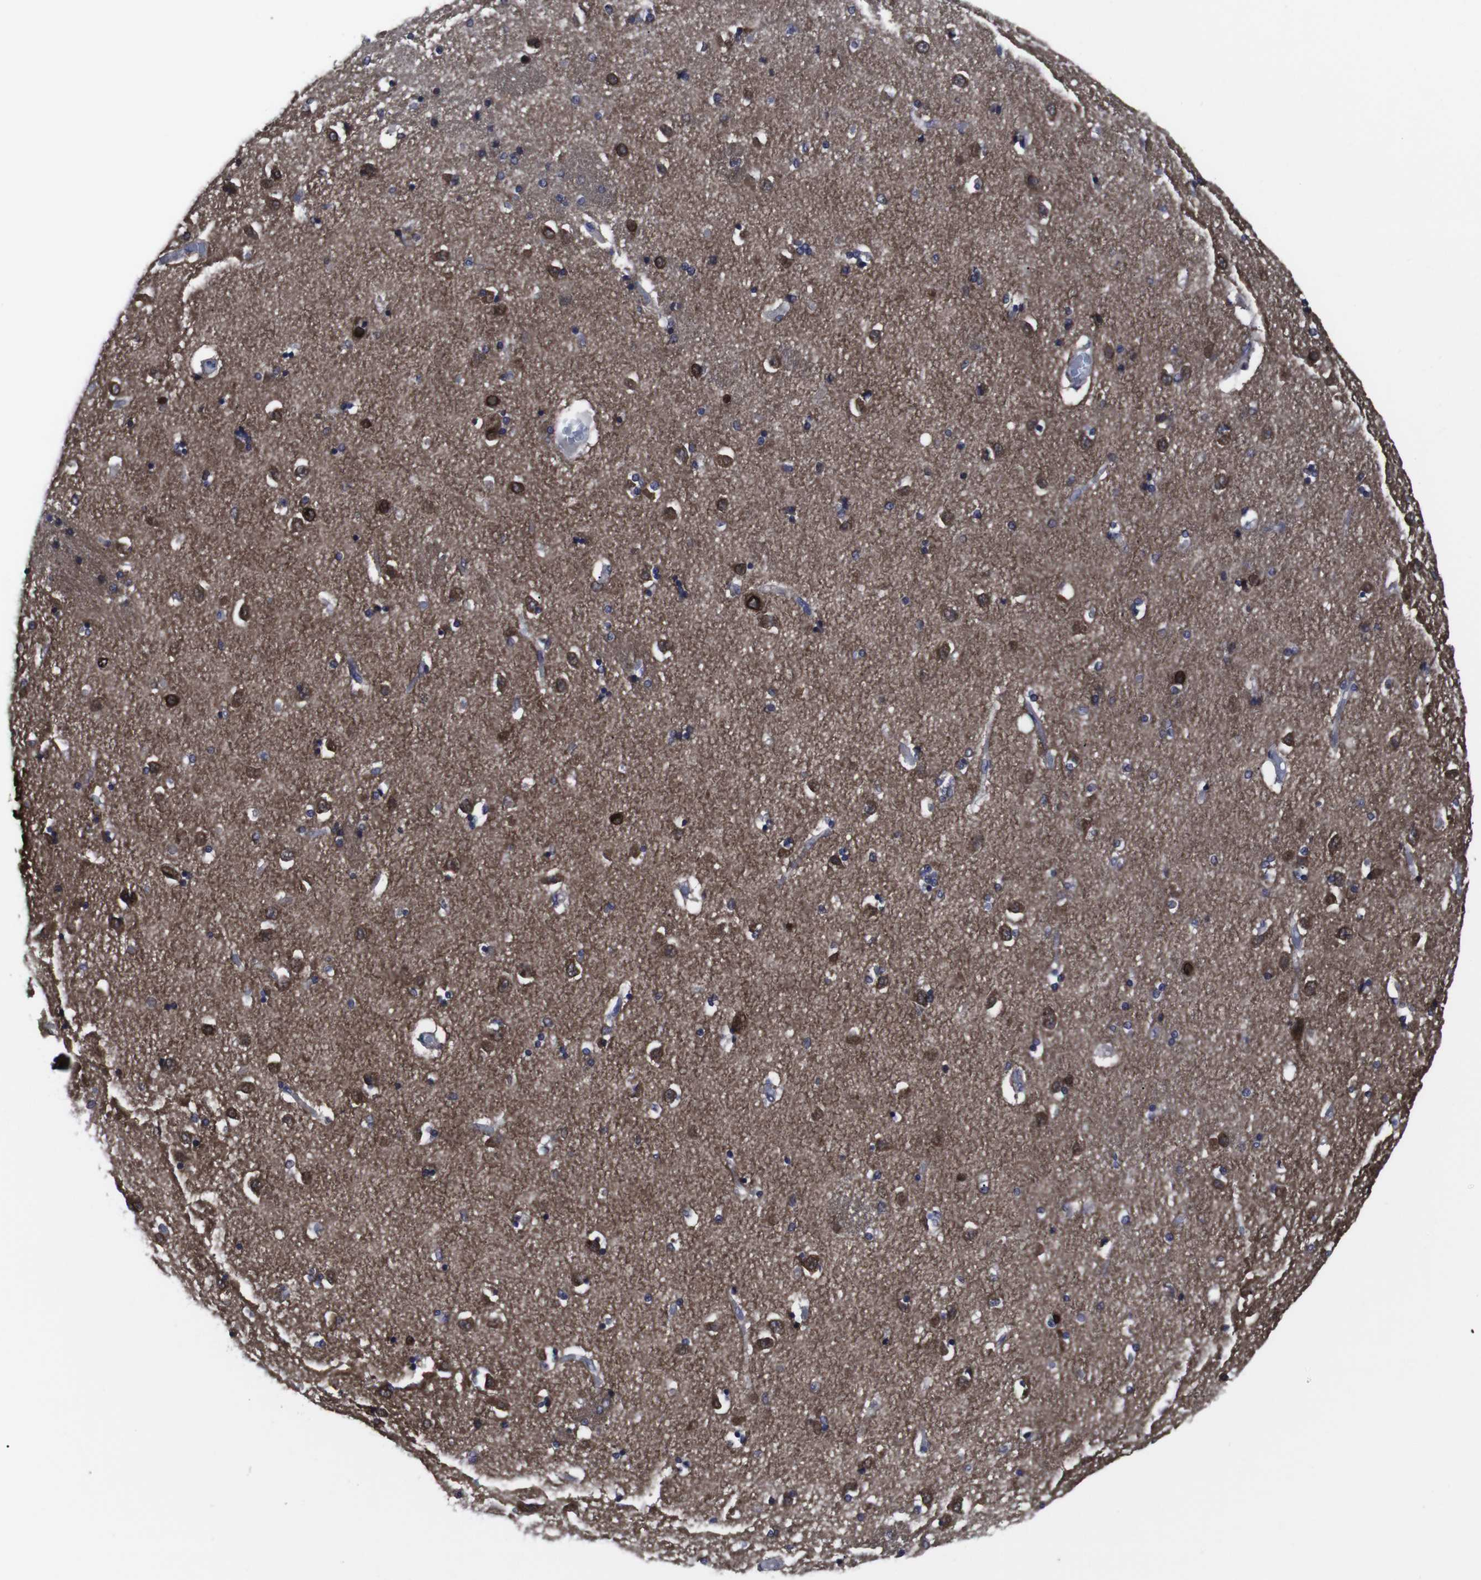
{"staining": {"intensity": "strong", "quantity": "25%-75%", "location": "cytoplasmic/membranous"}, "tissue": "caudate", "cell_type": "Glial cells", "image_type": "normal", "snomed": [{"axis": "morphology", "description": "Normal tissue, NOS"}, {"axis": "topography", "description": "Lateral ventricle wall"}], "caption": "Protein staining of benign caudate demonstrates strong cytoplasmic/membranous expression in approximately 25%-75% of glial cells.", "gene": "HPRT1", "patient": {"sex": "female", "age": 54}}